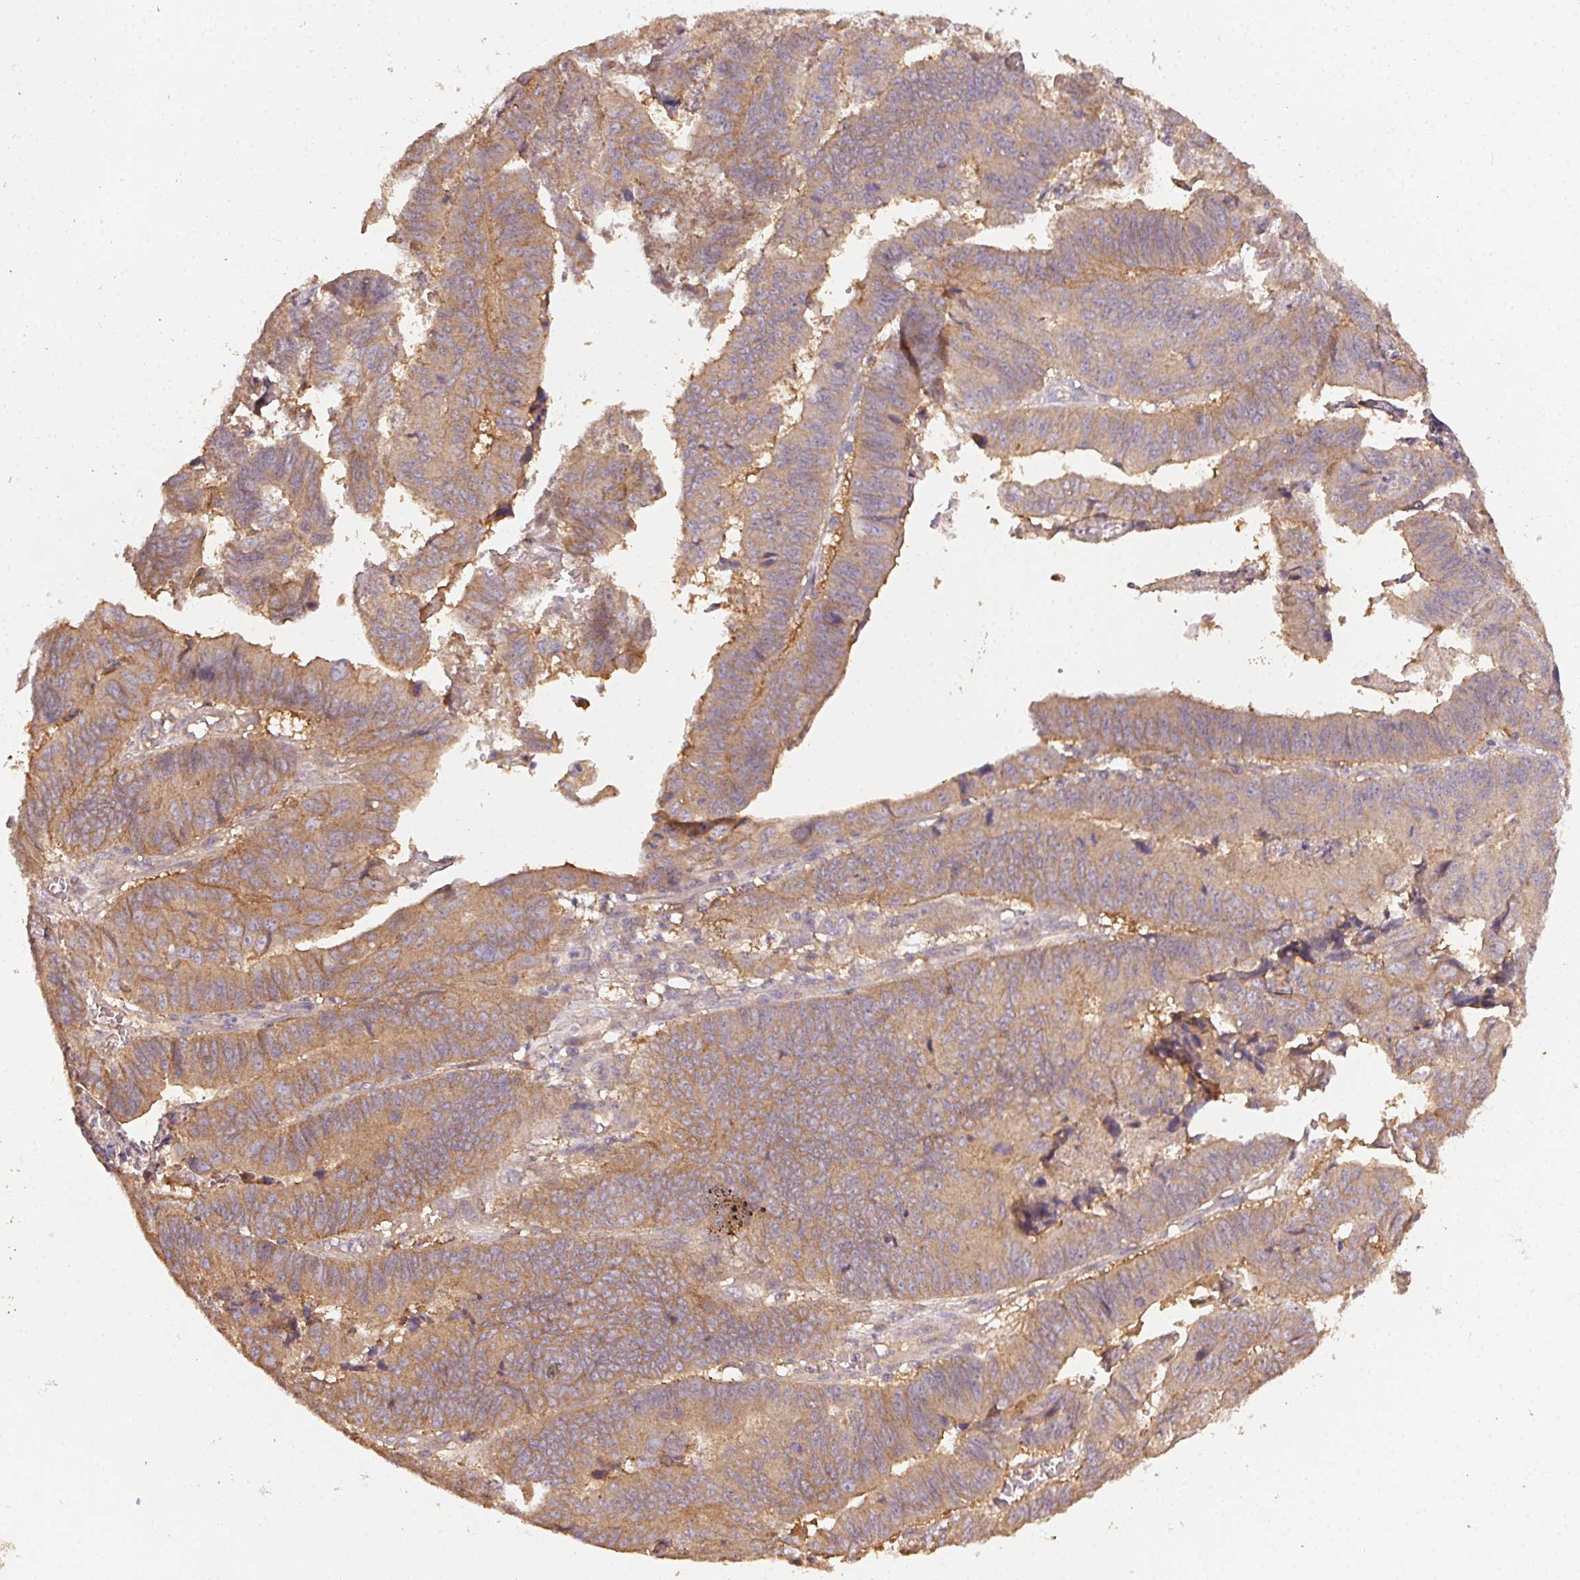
{"staining": {"intensity": "weak", "quantity": ">75%", "location": "cytoplasmic/membranous"}, "tissue": "stomach cancer", "cell_type": "Tumor cells", "image_type": "cancer", "snomed": [{"axis": "morphology", "description": "Adenocarcinoma, NOS"}, {"axis": "topography", "description": "Stomach, lower"}], "caption": "The image displays staining of stomach cancer (adenocarcinoma), revealing weak cytoplasmic/membranous protein staining (brown color) within tumor cells.", "gene": "RALA", "patient": {"sex": "male", "age": 77}}